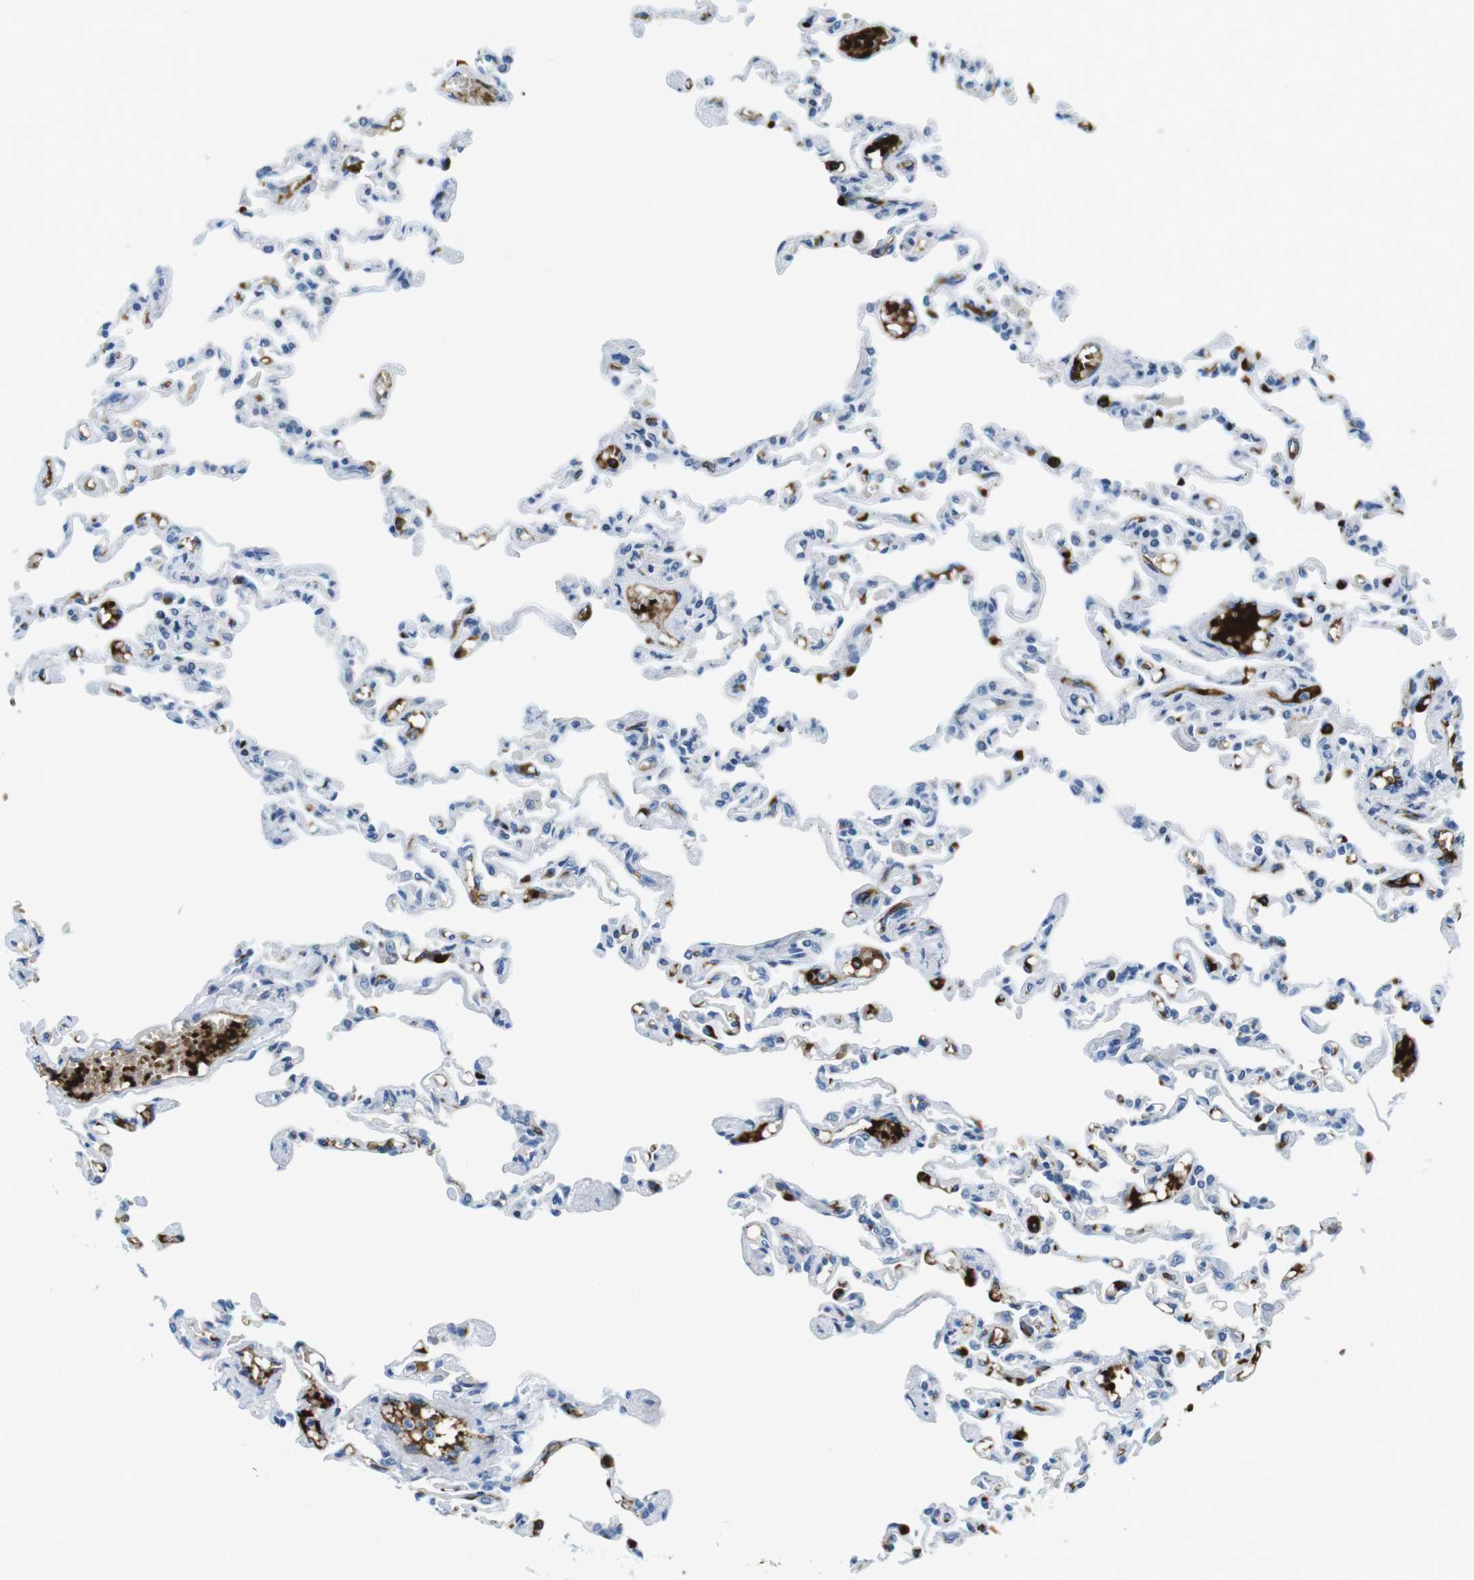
{"staining": {"intensity": "negative", "quantity": "none", "location": "none"}, "tissue": "lung", "cell_type": "Alveolar cells", "image_type": "normal", "snomed": [{"axis": "morphology", "description": "Normal tissue, NOS"}, {"axis": "topography", "description": "Lung"}], "caption": "Immunohistochemistry (IHC) micrograph of unremarkable lung: human lung stained with DAB (3,3'-diaminobenzidine) displays no significant protein staining in alveolar cells.", "gene": "TFAP2C", "patient": {"sex": "male", "age": 21}}